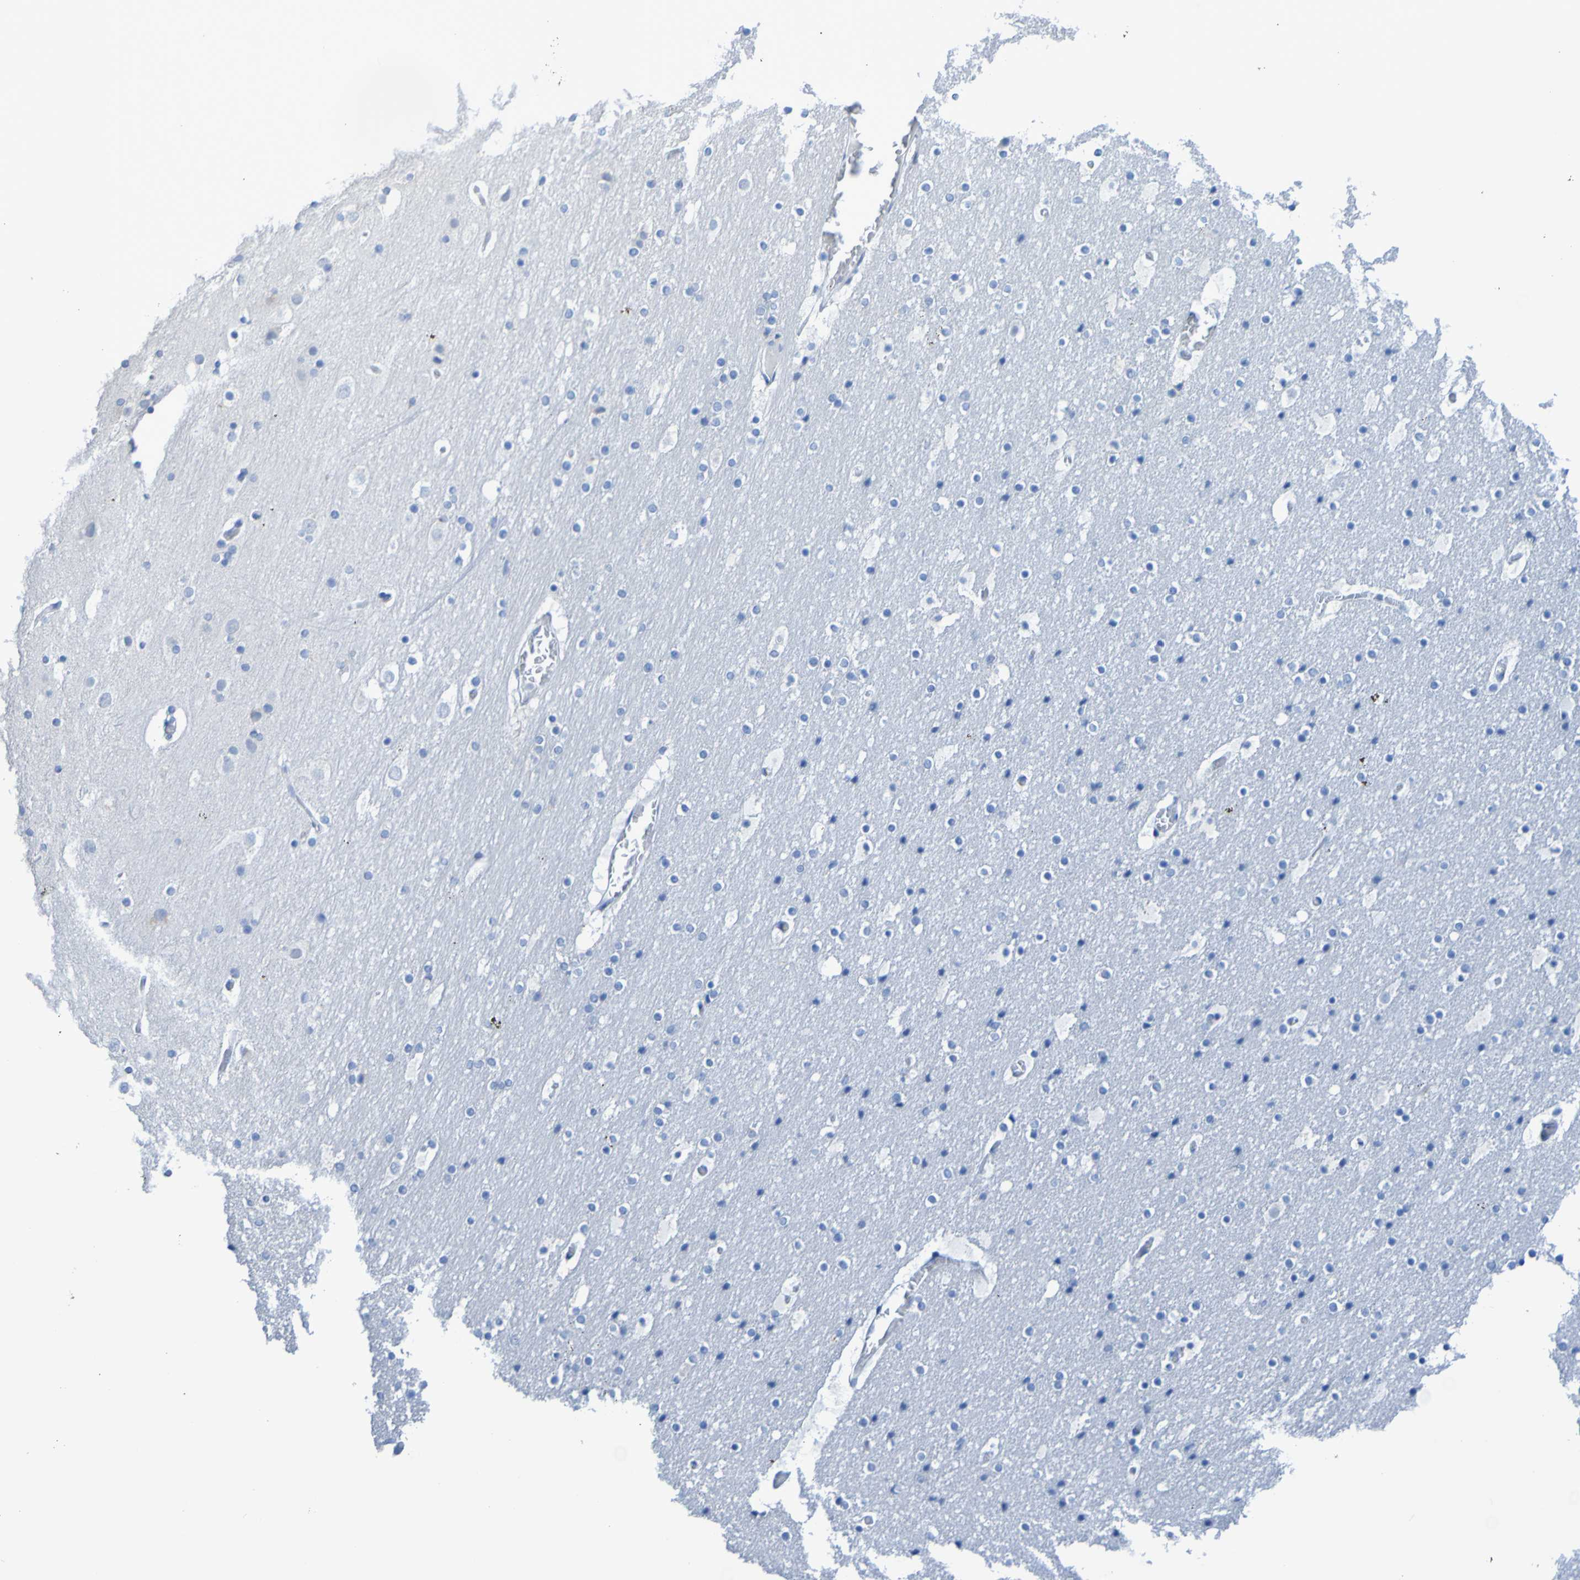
{"staining": {"intensity": "negative", "quantity": "none", "location": "none"}, "tissue": "cerebral cortex", "cell_type": "Endothelial cells", "image_type": "normal", "snomed": [{"axis": "morphology", "description": "Normal tissue, NOS"}, {"axis": "topography", "description": "Cerebral cortex"}], "caption": "Immunohistochemical staining of unremarkable cerebral cortex exhibits no significant staining in endothelial cells. (DAB IHC with hematoxylin counter stain).", "gene": "ACMSD", "patient": {"sex": "male", "age": 57}}